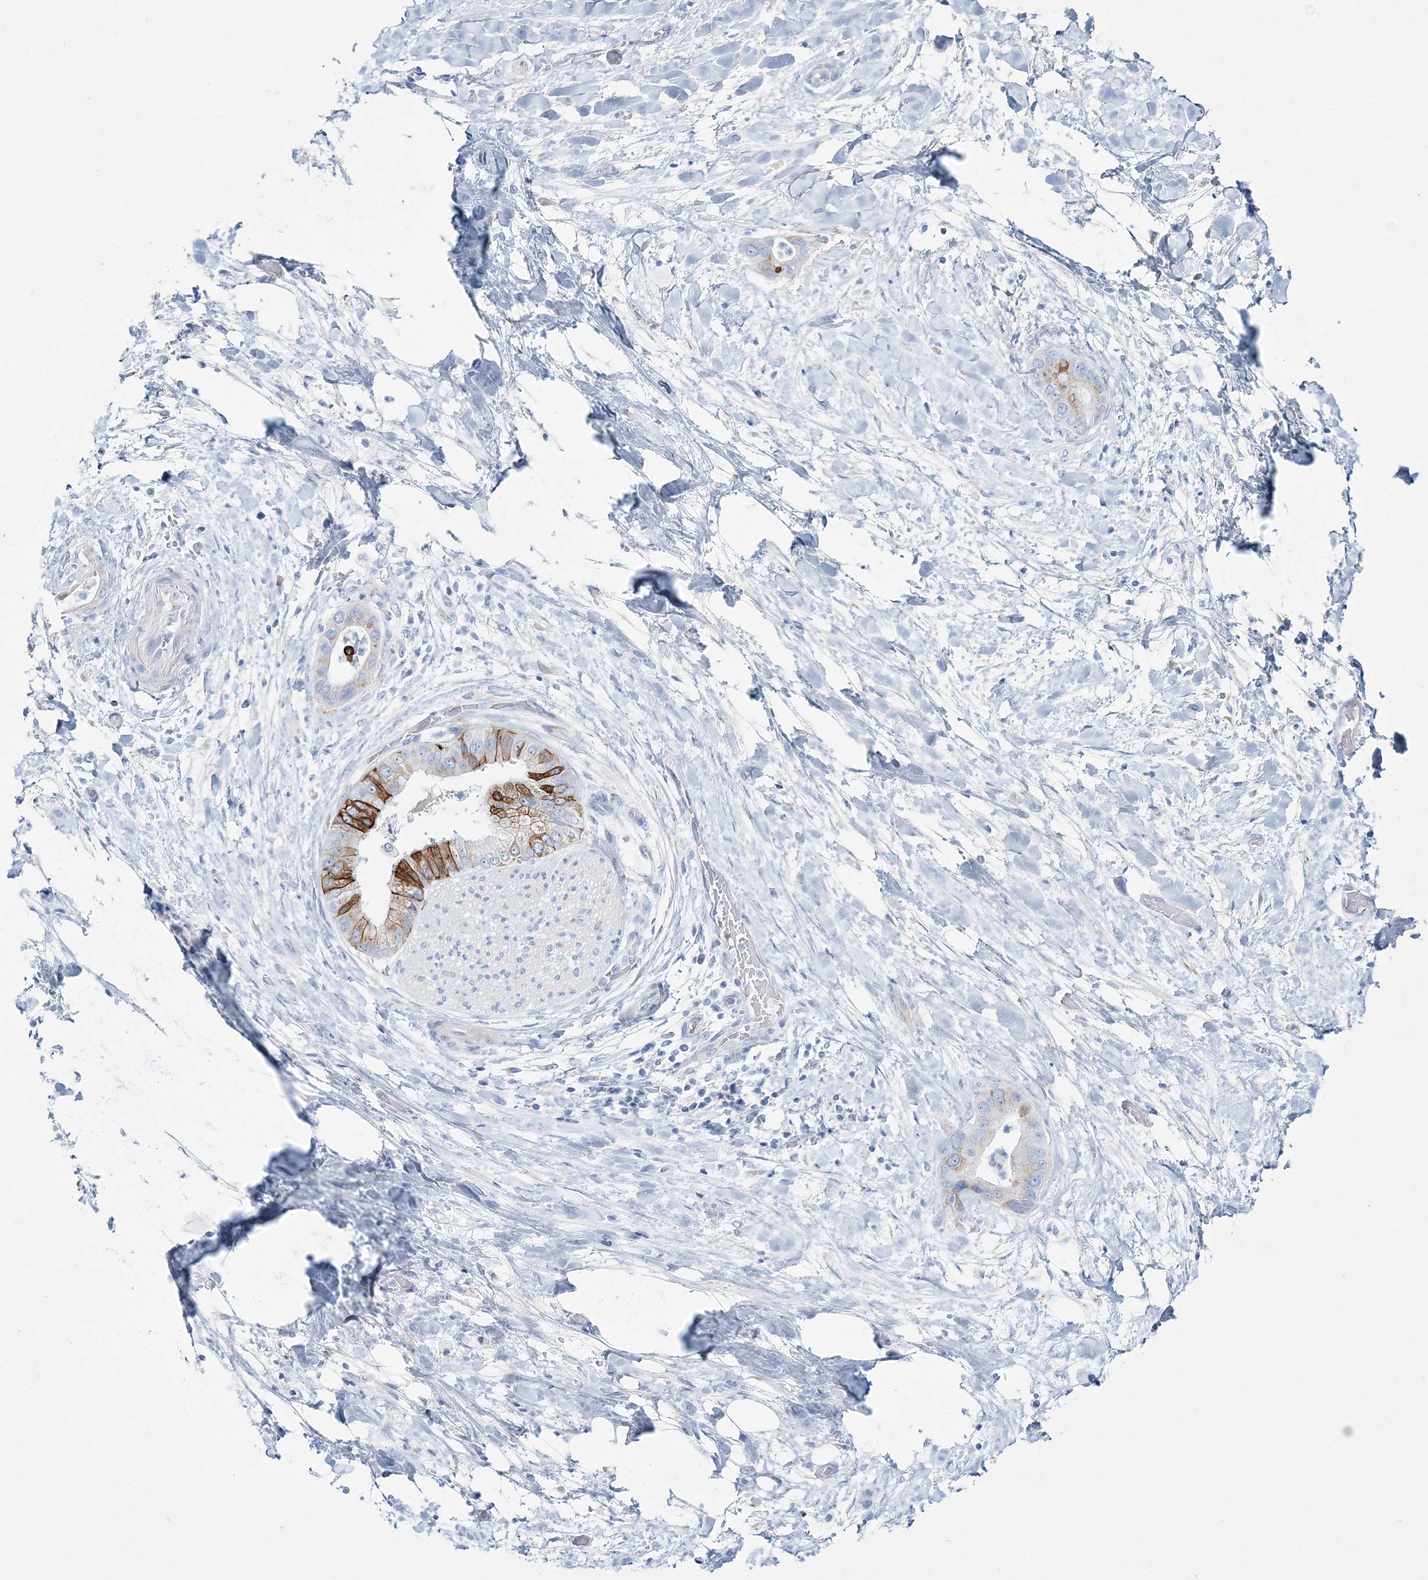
{"staining": {"intensity": "moderate", "quantity": "<25%", "location": "cytoplasmic/membranous"}, "tissue": "liver cancer", "cell_type": "Tumor cells", "image_type": "cancer", "snomed": [{"axis": "morphology", "description": "Cholangiocarcinoma"}, {"axis": "topography", "description": "Liver"}], "caption": "A photomicrograph of human liver cholangiocarcinoma stained for a protein displays moderate cytoplasmic/membranous brown staining in tumor cells.", "gene": "ADGRL1", "patient": {"sex": "female", "age": 54}}